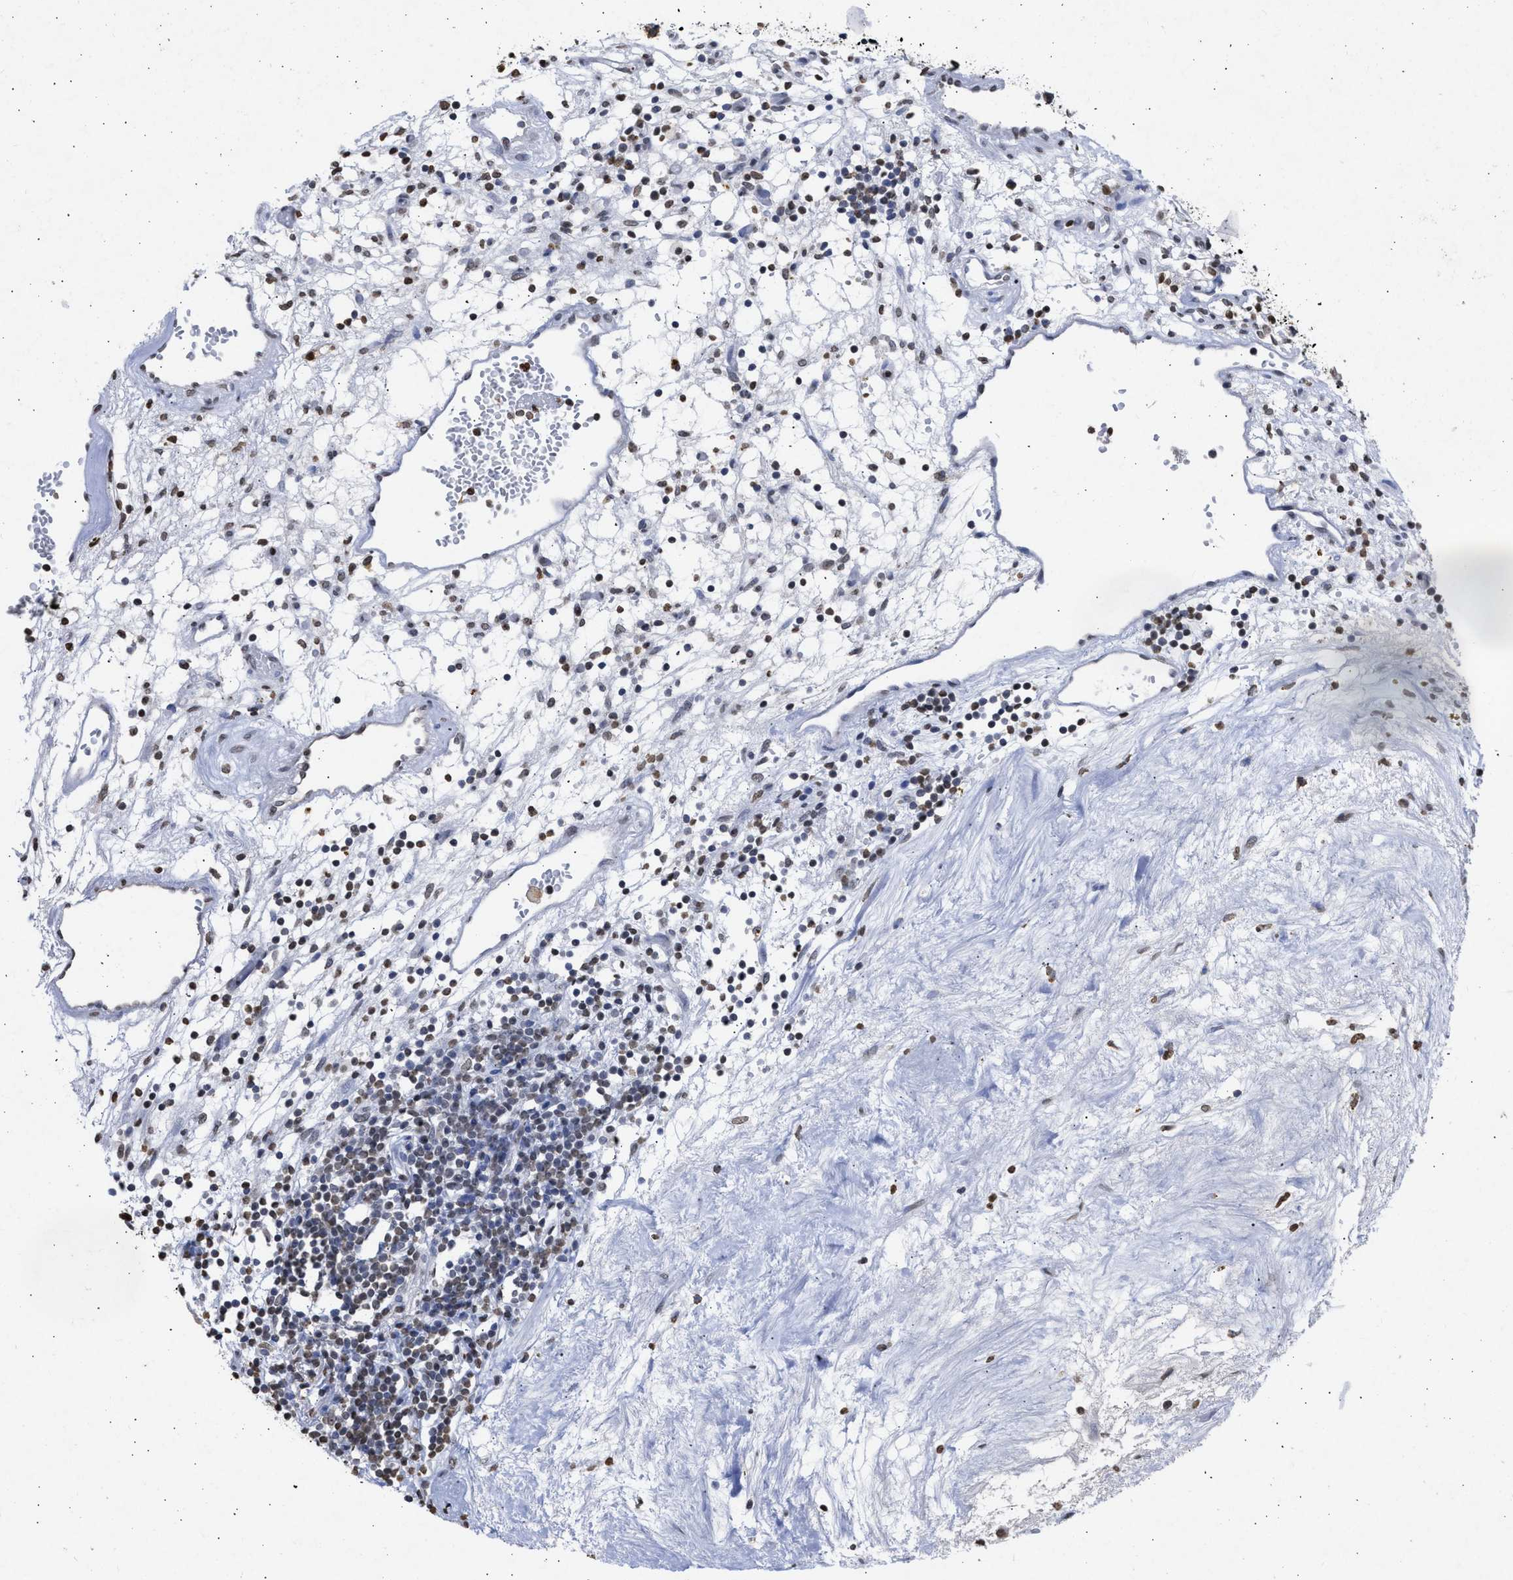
{"staining": {"intensity": "strong", "quantity": "25%-75%", "location": "nuclear"}, "tissue": "renal cancer", "cell_type": "Tumor cells", "image_type": "cancer", "snomed": [{"axis": "morphology", "description": "Adenocarcinoma, NOS"}, {"axis": "topography", "description": "Kidney"}], "caption": "IHC (DAB) staining of human renal cancer (adenocarcinoma) shows strong nuclear protein staining in approximately 25%-75% of tumor cells.", "gene": "NUP35", "patient": {"sex": "male", "age": 59}}